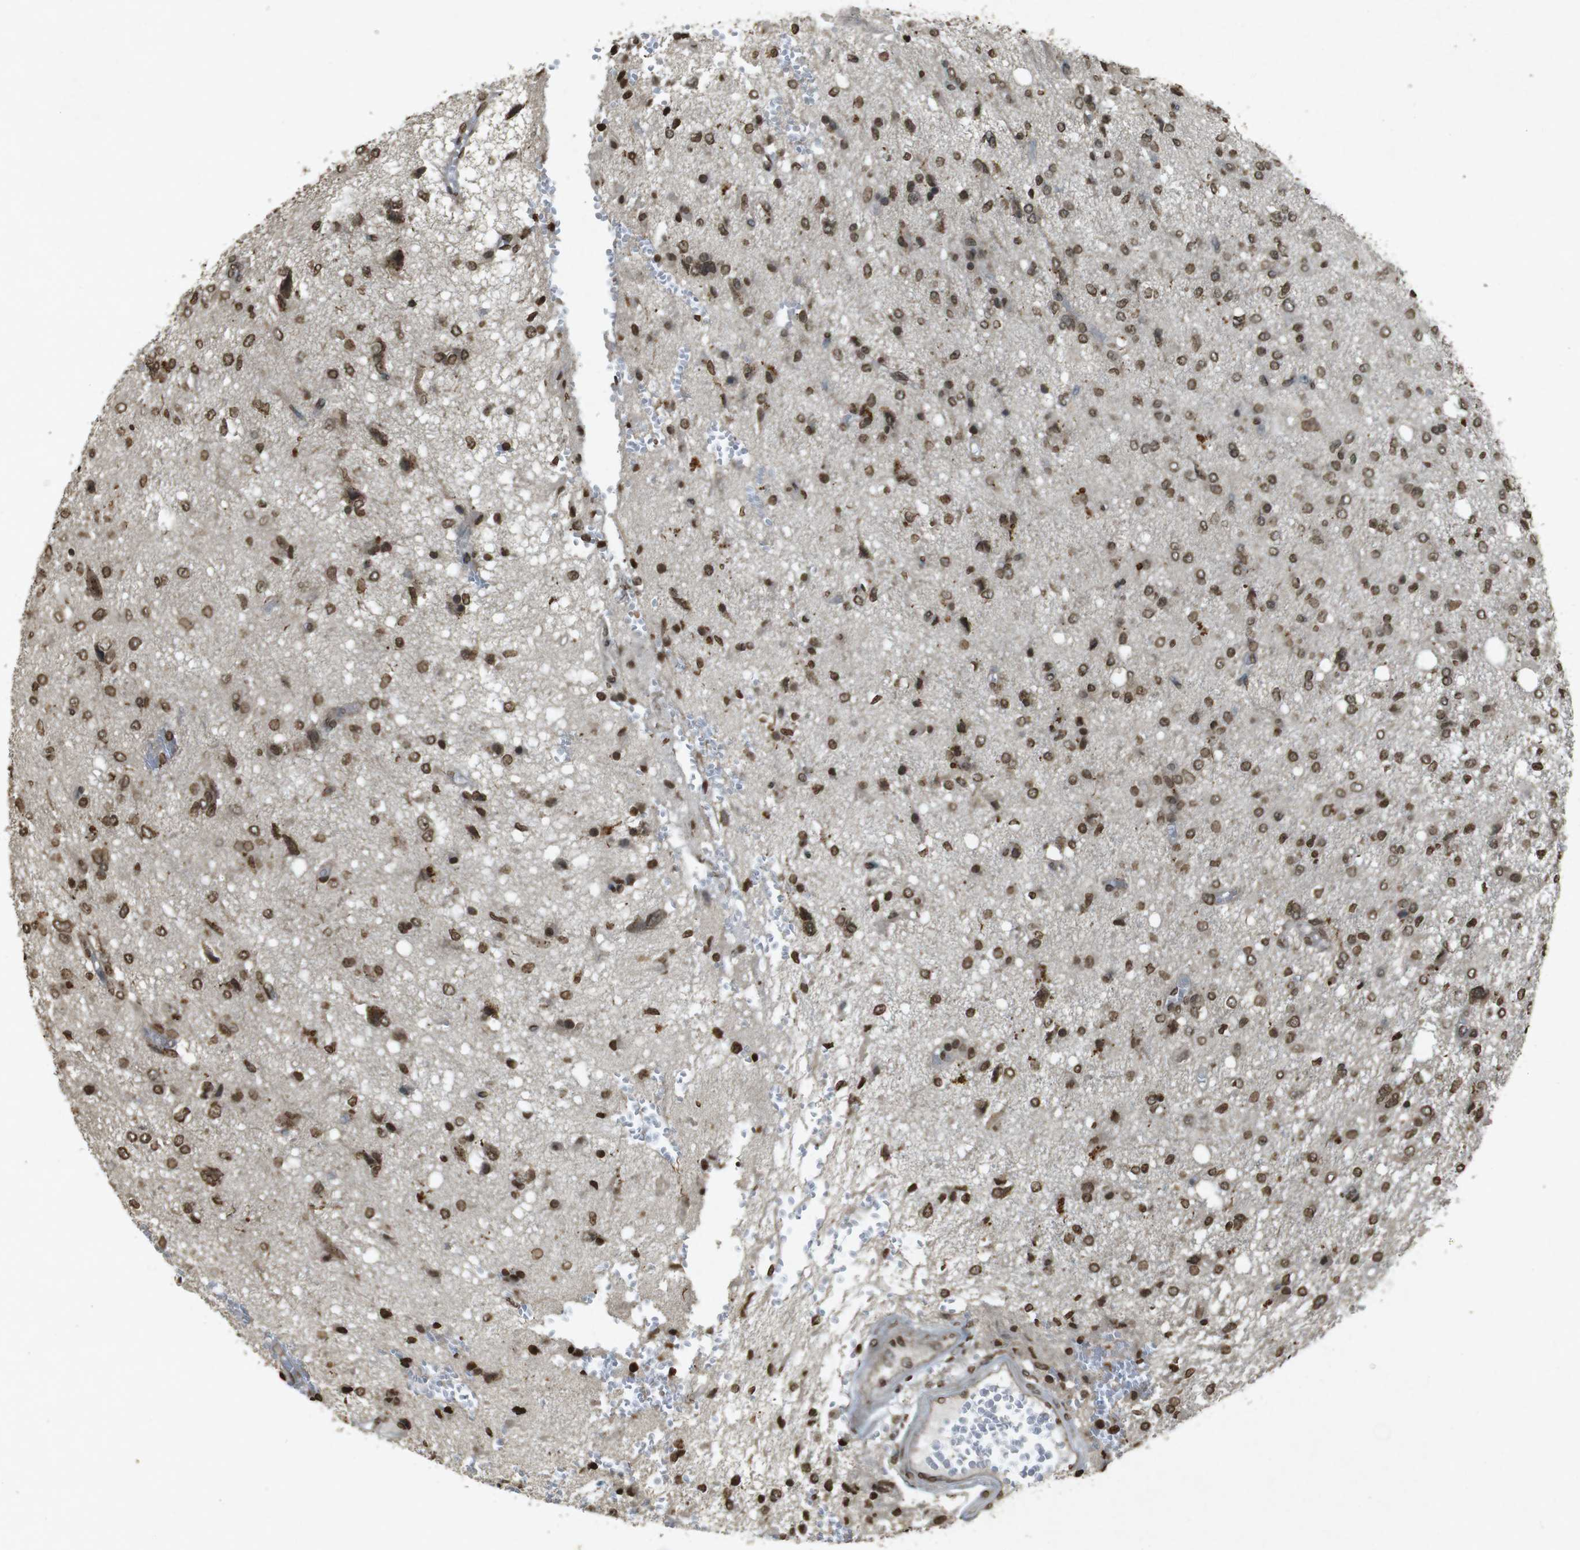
{"staining": {"intensity": "moderate", "quantity": ">75%", "location": "nuclear"}, "tissue": "glioma", "cell_type": "Tumor cells", "image_type": "cancer", "snomed": [{"axis": "morphology", "description": "Glioma, malignant, High grade"}, {"axis": "topography", "description": "Brain"}], "caption": "A micrograph of human glioma stained for a protein exhibits moderate nuclear brown staining in tumor cells.", "gene": "ORC4", "patient": {"sex": "female", "age": 59}}